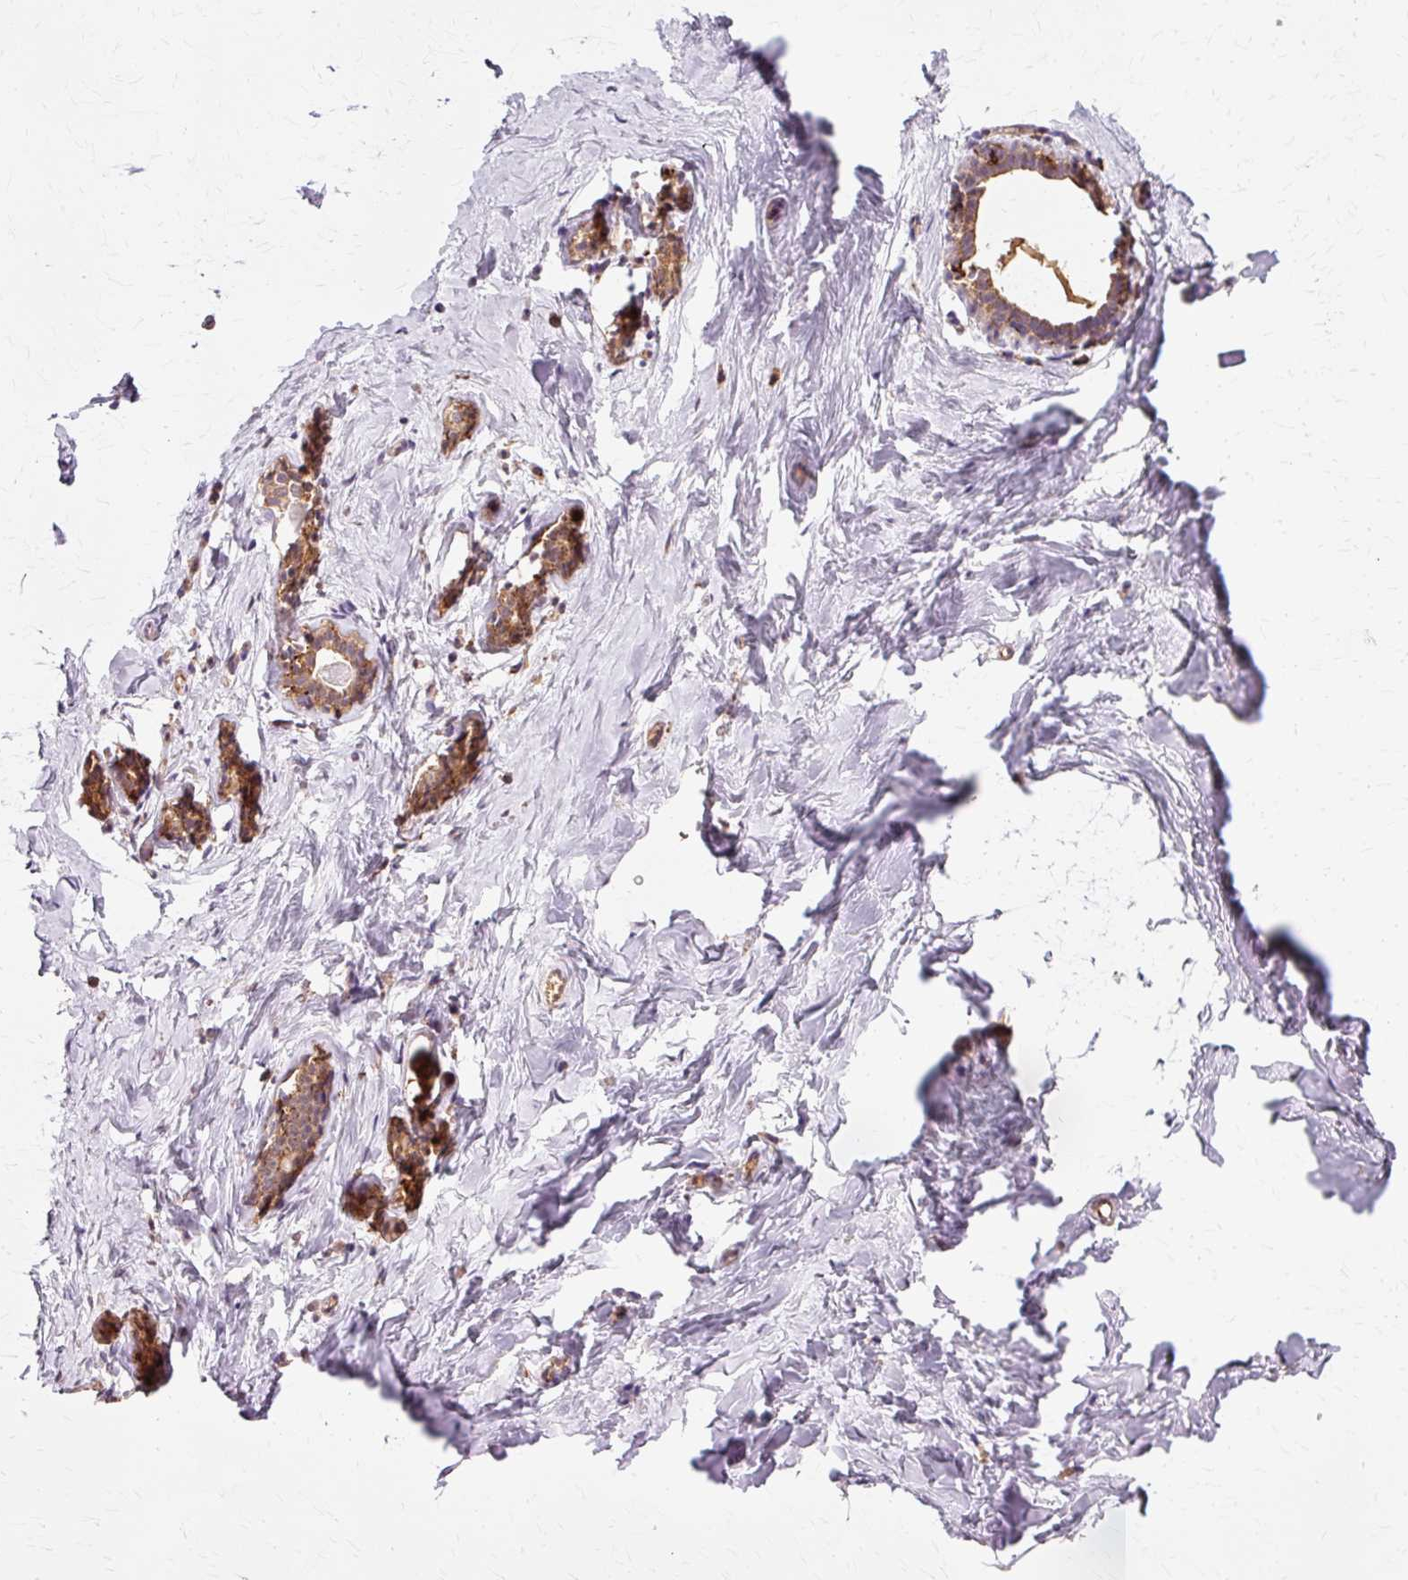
{"staining": {"intensity": "moderate", "quantity": "25%-75%", "location": "cytoplasmic/membranous"}, "tissue": "breast", "cell_type": "Glandular cells", "image_type": "normal", "snomed": [{"axis": "morphology", "description": "Normal tissue, NOS"}, {"axis": "topography", "description": "Breast"}], "caption": "This photomicrograph displays immunohistochemistry staining of normal human breast, with medium moderate cytoplasmic/membranous expression in about 25%-75% of glandular cells.", "gene": "GPX1", "patient": {"sex": "female", "age": 23}}